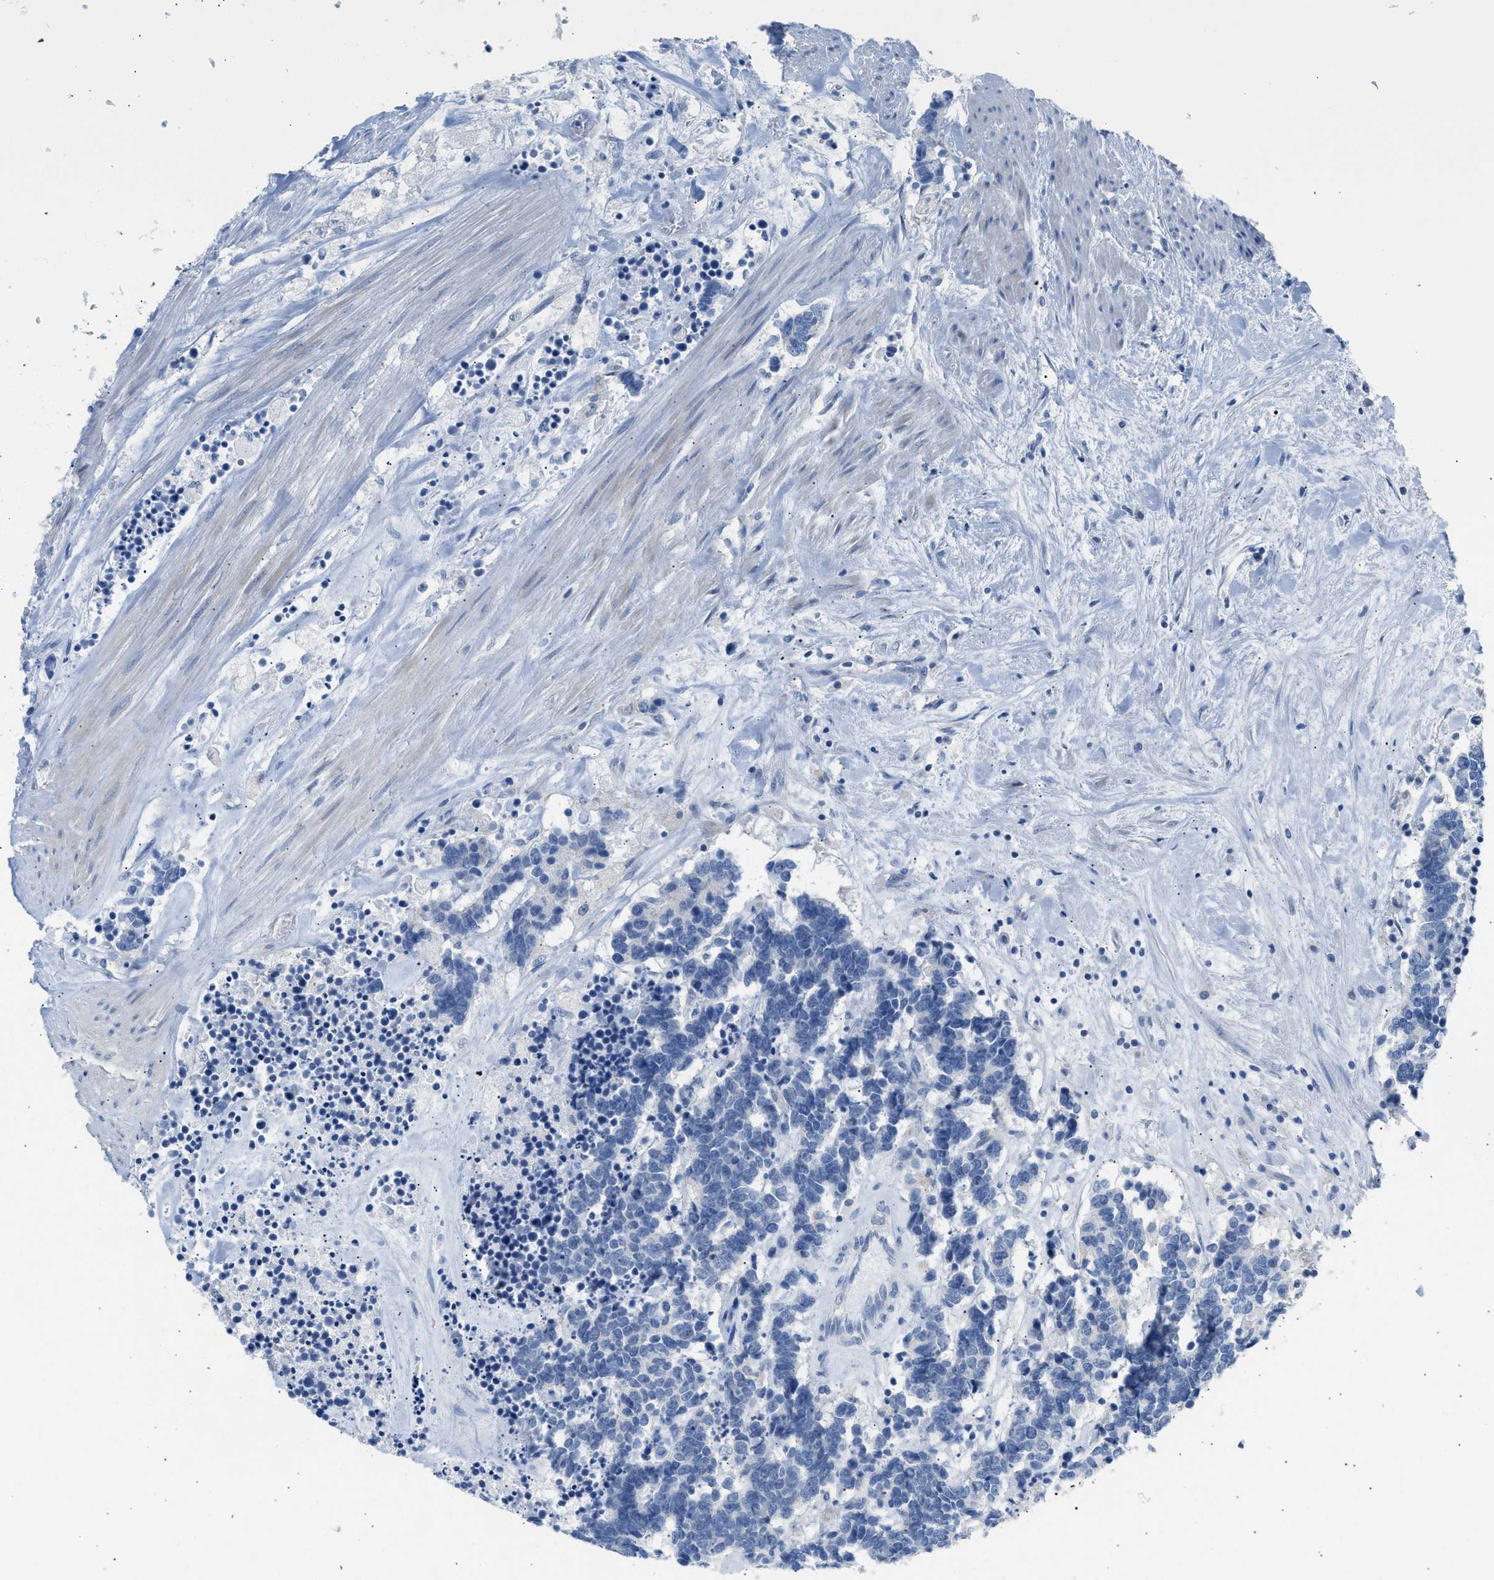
{"staining": {"intensity": "negative", "quantity": "none", "location": "none"}, "tissue": "carcinoid", "cell_type": "Tumor cells", "image_type": "cancer", "snomed": [{"axis": "morphology", "description": "Carcinoma, NOS"}, {"axis": "morphology", "description": "Carcinoid, malignant, NOS"}, {"axis": "topography", "description": "Urinary bladder"}], "caption": "Tumor cells show no significant positivity in carcinoid (malignant).", "gene": "ERBB2", "patient": {"sex": "male", "age": 57}}